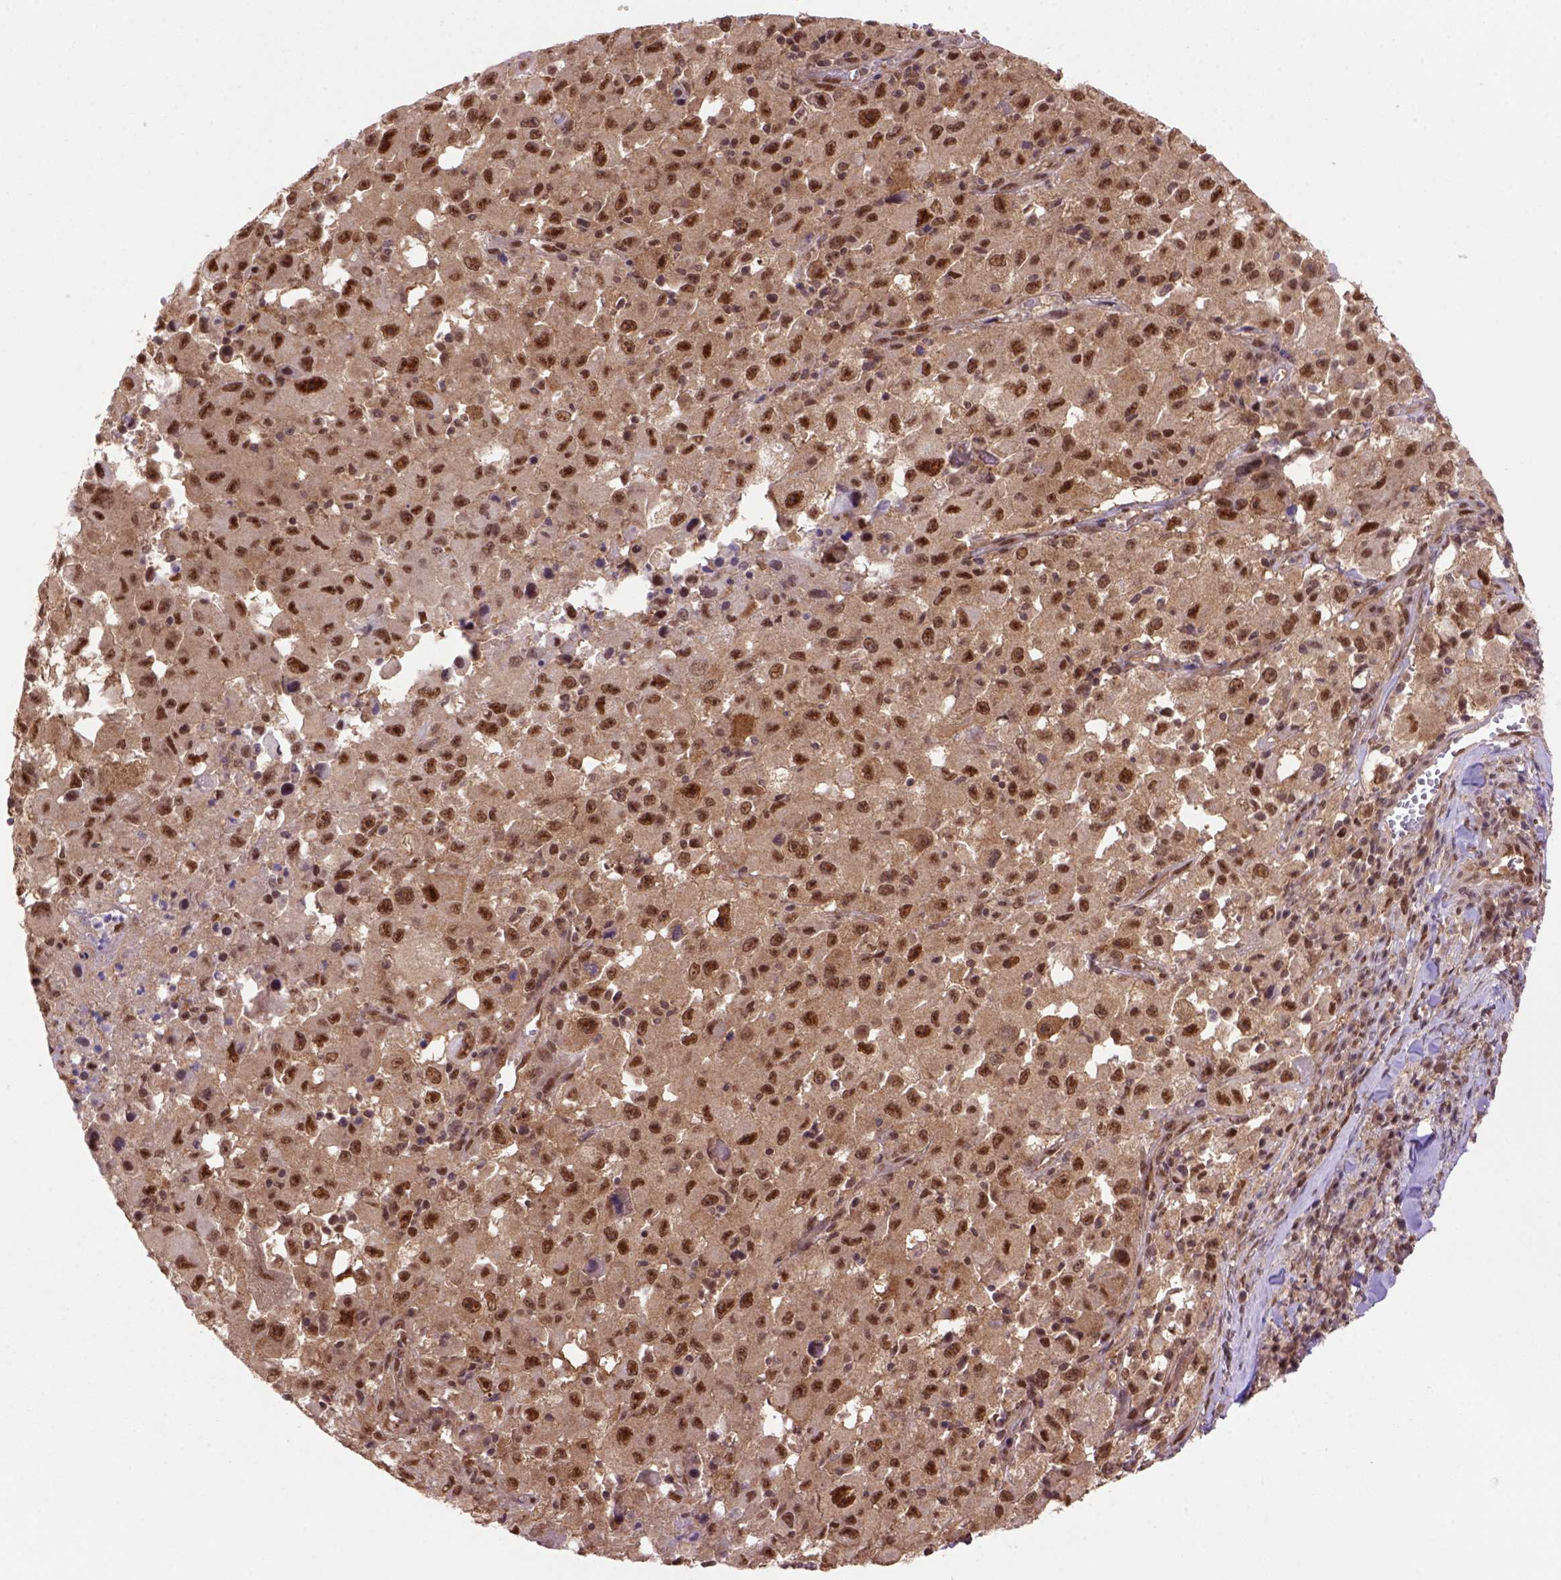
{"staining": {"intensity": "strong", "quantity": ">75%", "location": "cytoplasmic/membranous,nuclear"}, "tissue": "melanoma", "cell_type": "Tumor cells", "image_type": "cancer", "snomed": [{"axis": "morphology", "description": "Malignant melanoma, Metastatic site"}, {"axis": "topography", "description": "Soft tissue"}], "caption": "This is a micrograph of IHC staining of malignant melanoma (metastatic site), which shows strong positivity in the cytoplasmic/membranous and nuclear of tumor cells.", "gene": "PSMC2", "patient": {"sex": "male", "age": 50}}